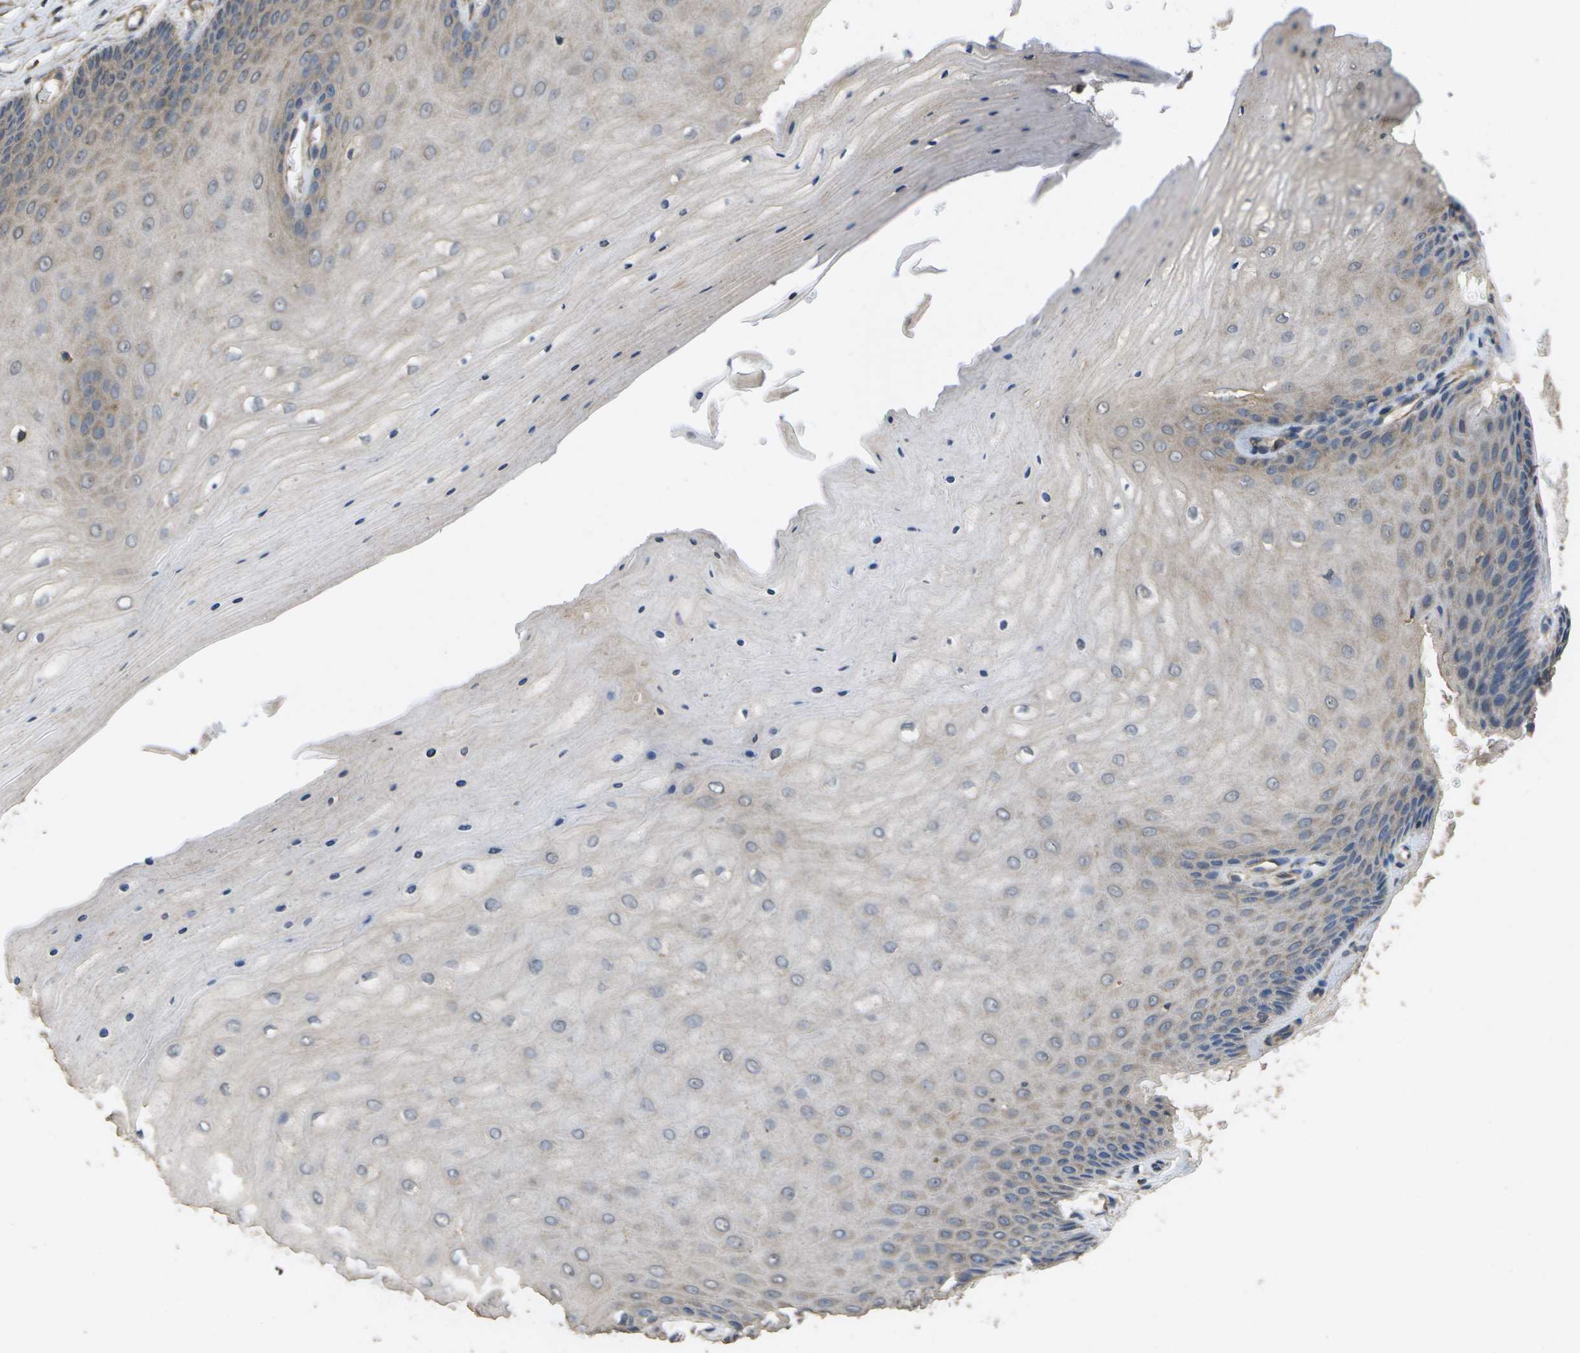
{"staining": {"intensity": "negative", "quantity": "none", "location": "none"}, "tissue": "cervix", "cell_type": "Glandular cells", "image_type": "normal", "snomed": [{"axis": "morphology", "description": "Normal tissue, NOS"}, {"axis": "topography", "description": "Cervix"}], "caption": "A high-resolution image shows immunohistochemistry (IHC) staining of benign cervix, which shows no significant positivity in glandular cells.", "gene": "SACS", "patient": {"sex": "female", "age": 55}}